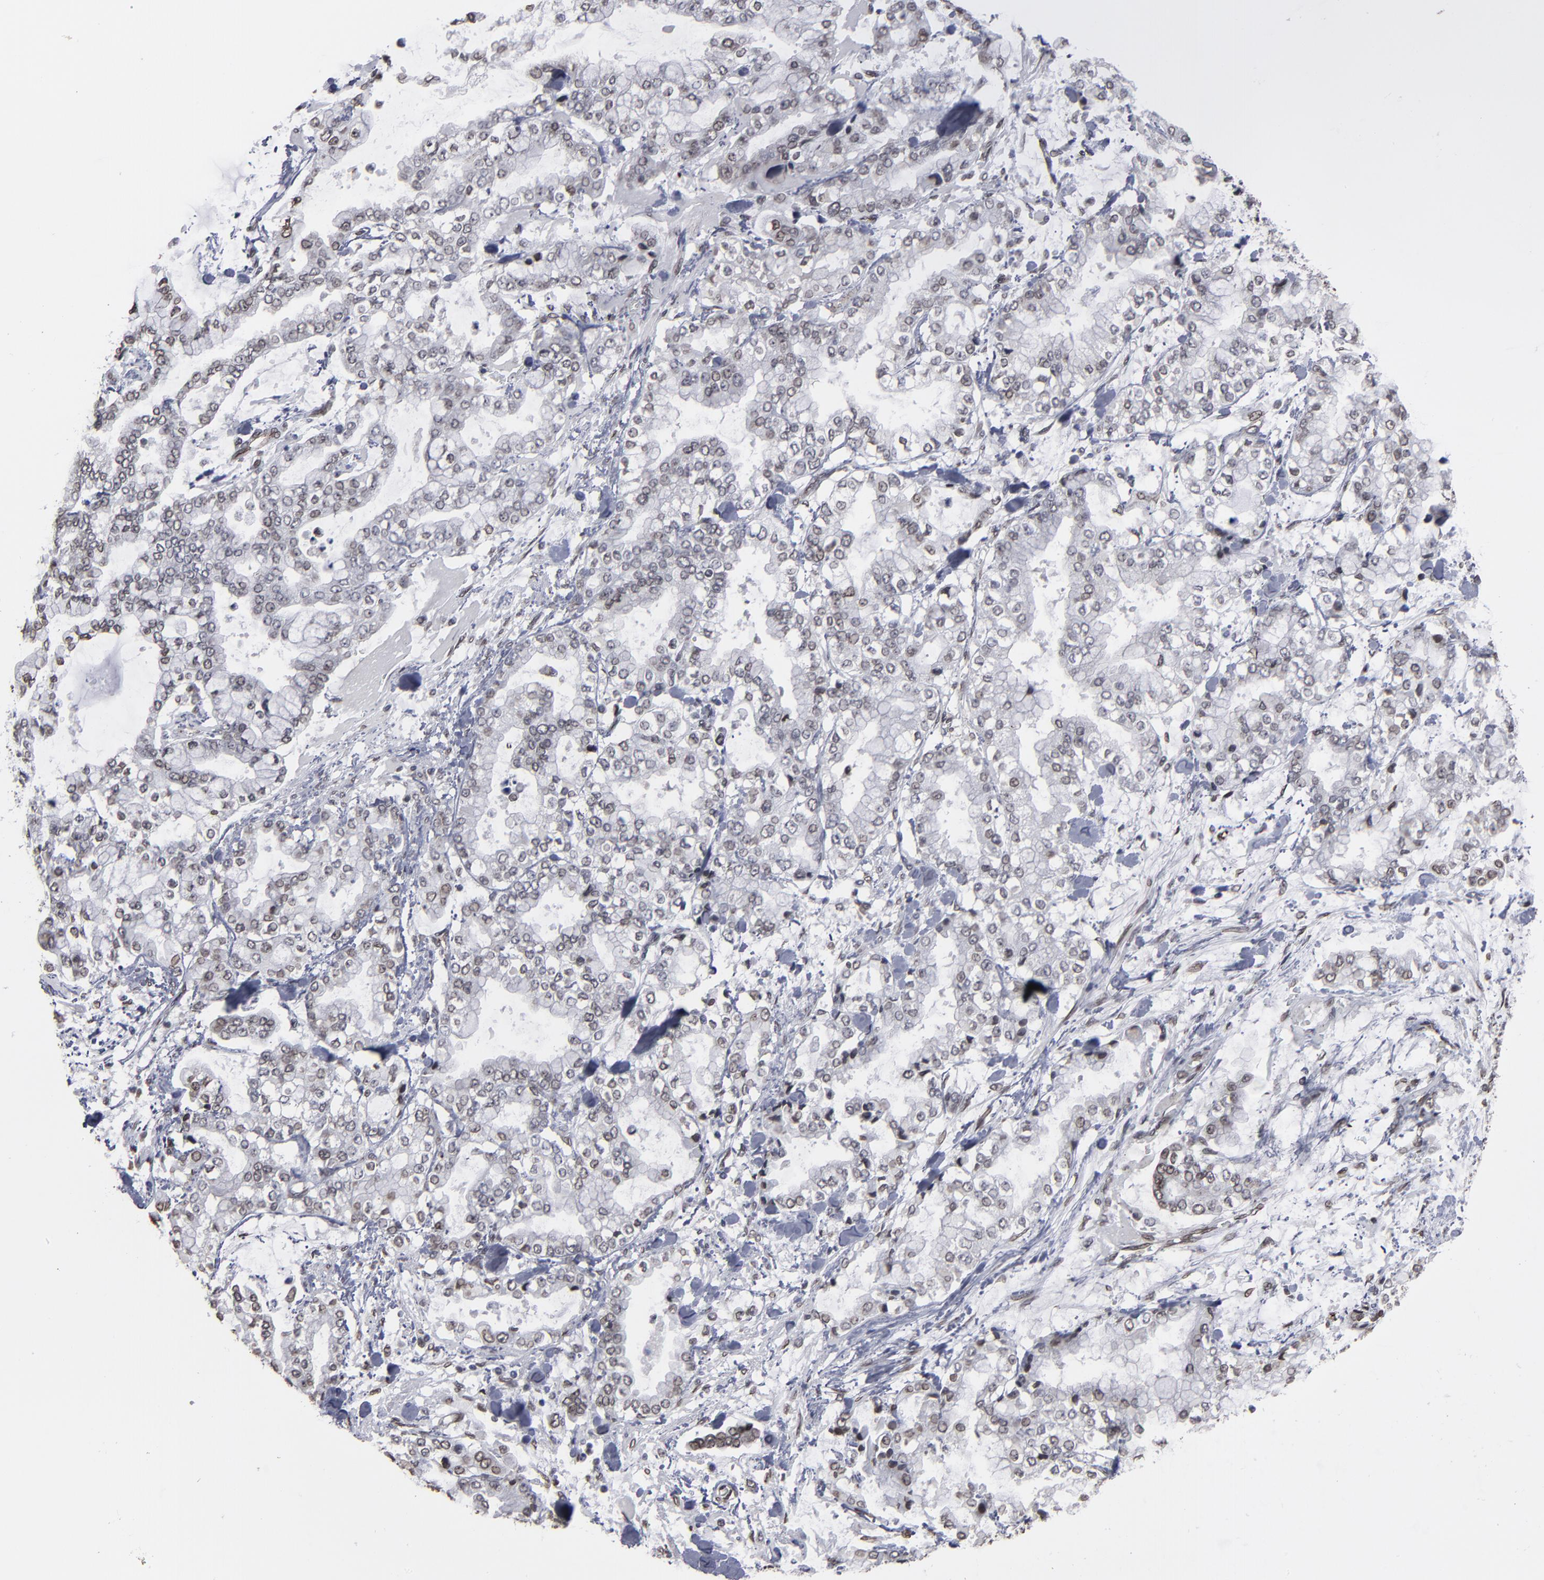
{"staining": {"intensity": "weak", "quantity": "25%-75%", "location": "nuclear"}, "tissue": "stomach cancer", "cell_type": "Tumor cells", "image_type": "cancer", "snomed": [{"axis": "morphology", "description": "Normal tissue, NOS"}, {"axis": "morphology", "description": "Adenocarcinoma, NOS"}, {"axis": "topography", "description": "Stomach, upper"}, {"axis": "topography", "description": "Stomach"}], "caption": "Immunohistochemical staining of adenocarcinoma (stomach) displays low levels of weak nuclear positivity in about 25%-75% of tumor cells.", "gene": "BAZ1A", "patient": {"sex": "male", "age": 76}}